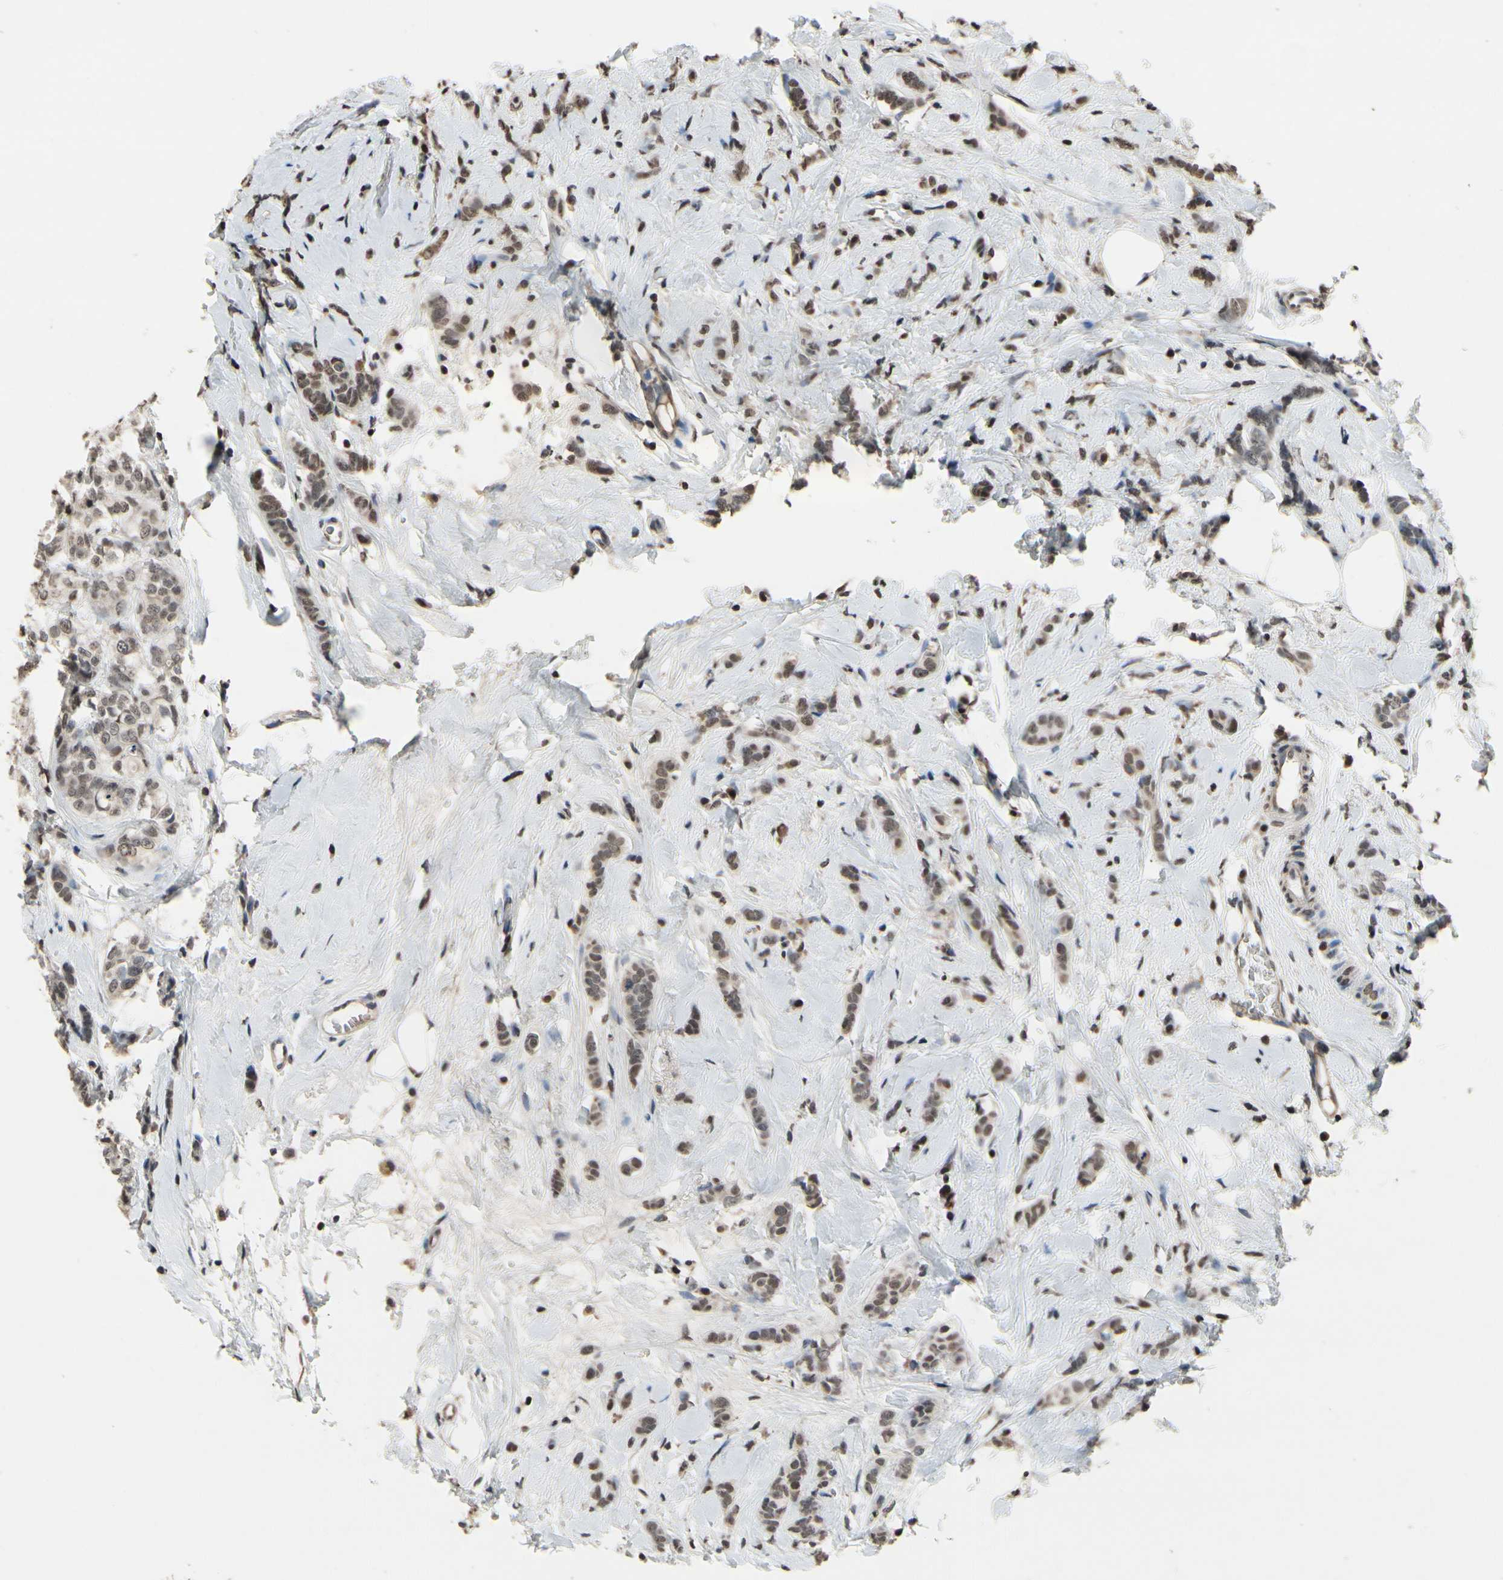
{"staining": {"intensity": "moderate", "quantity": ">75%", "location": "nuclear"}, "tissue": "breast cancer", "cell_type": "Tumor cells", "image_type": "cancer", "snomed": [{"axis": "morphology", "description": "Lobular carcinoma"}, {"axis": "topography", "description": "Breast"}], "caption": "A medium amount of moderate nuclear staining is seen in about >75% of tumor cells in breast cancer tissue.", "gene": "HIPK2", "patient": {"sex": "female", "age": 60}}